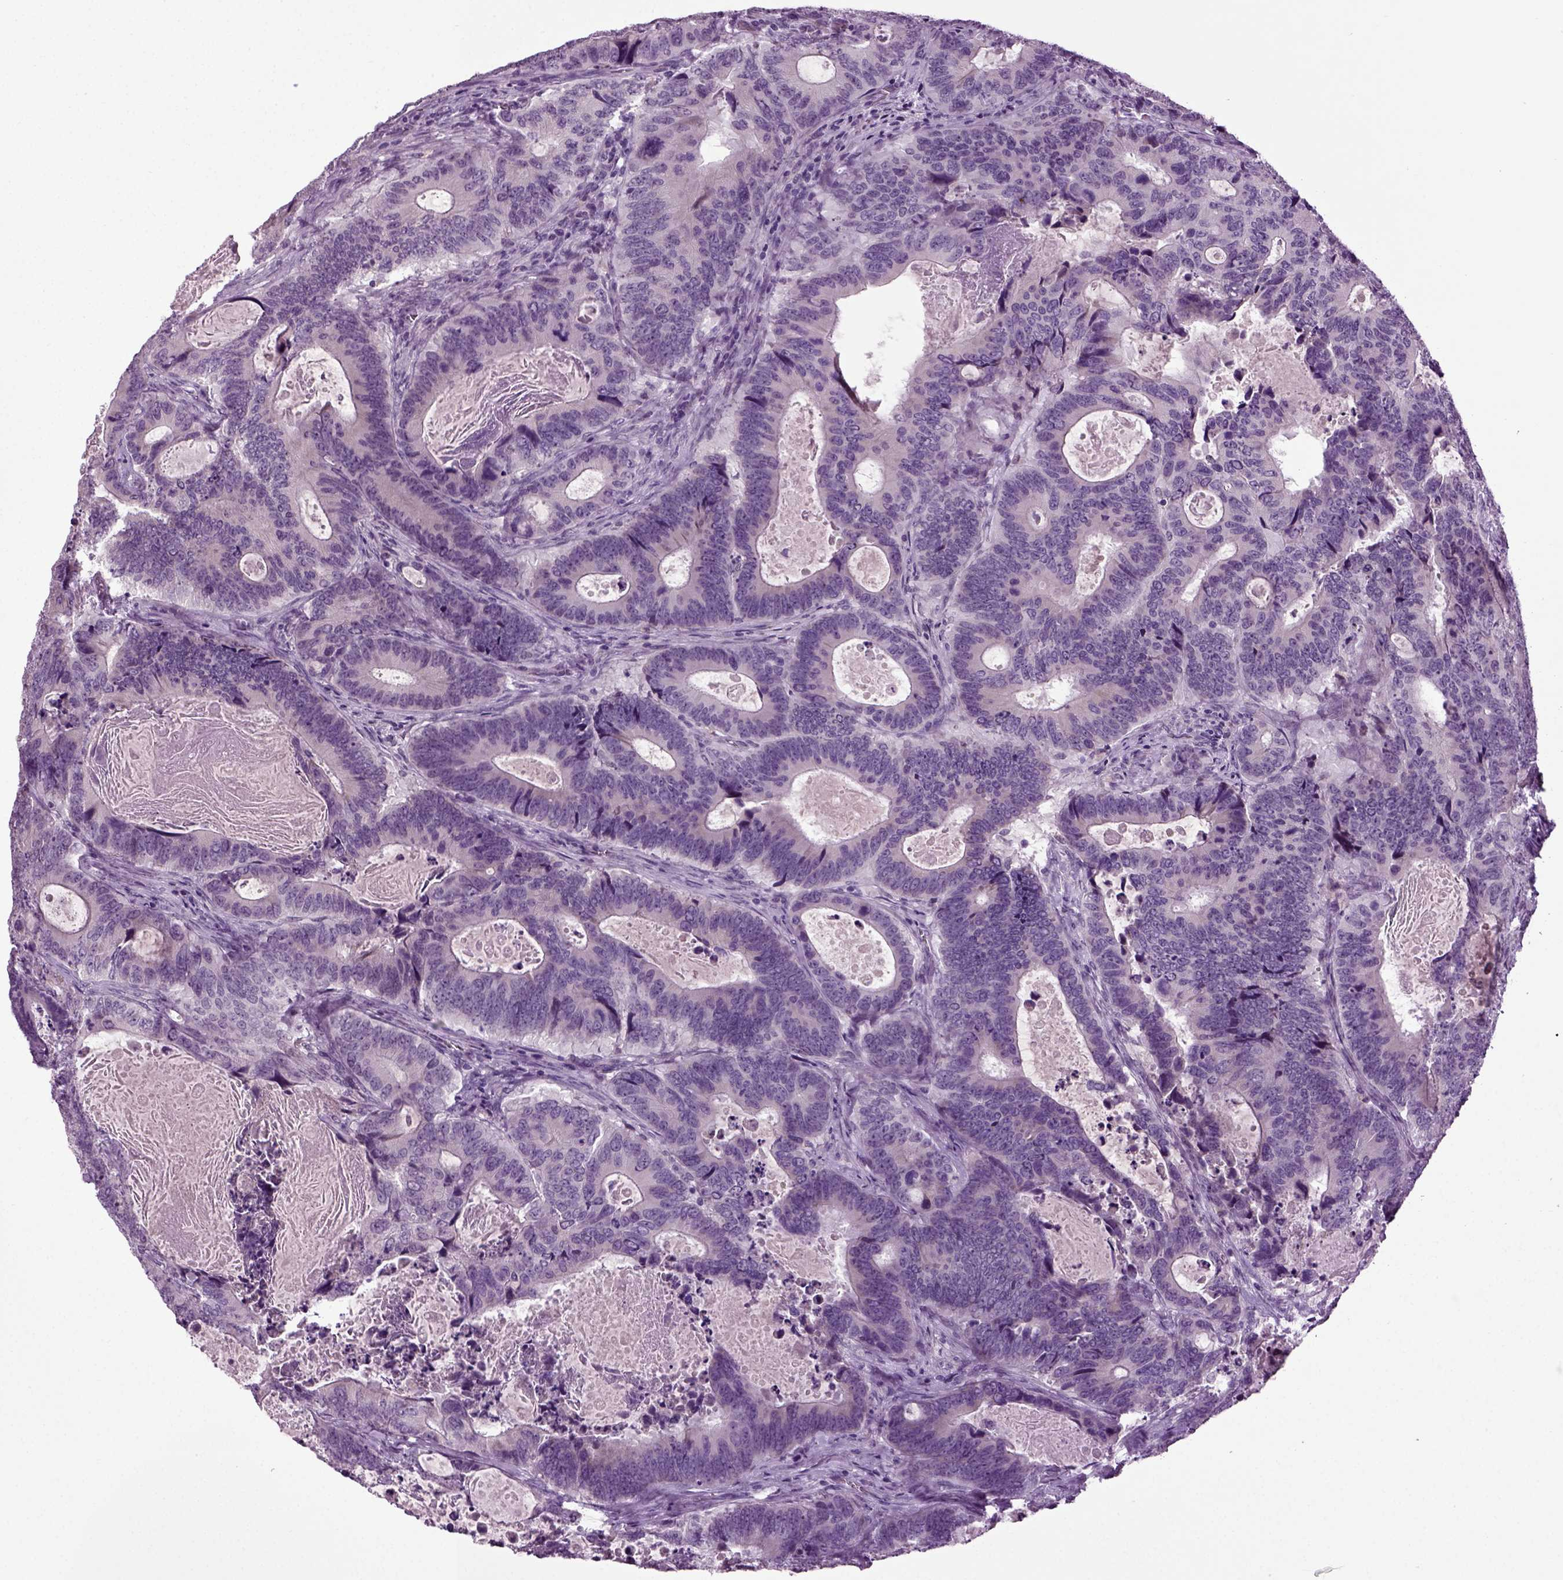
{"staining": {"intensity": "negative", "quantity": "none", "location": "none"}, "tissue": "colorectal cancer", "cell_type": "Tumor cells", "image_type": "cancer", "snomed": [{"axis": "morphology", "description": "Adenocarcinoma, NOS"}, {"axis": "topography", "description": "Colon"}], "caption": "Micrograph shows no protein staining in tumor cells of colorectal cancer (adenocarcinoma) tissue.", "gene": "SPATA17", "patient": {"sex": "female", "age": 82}}